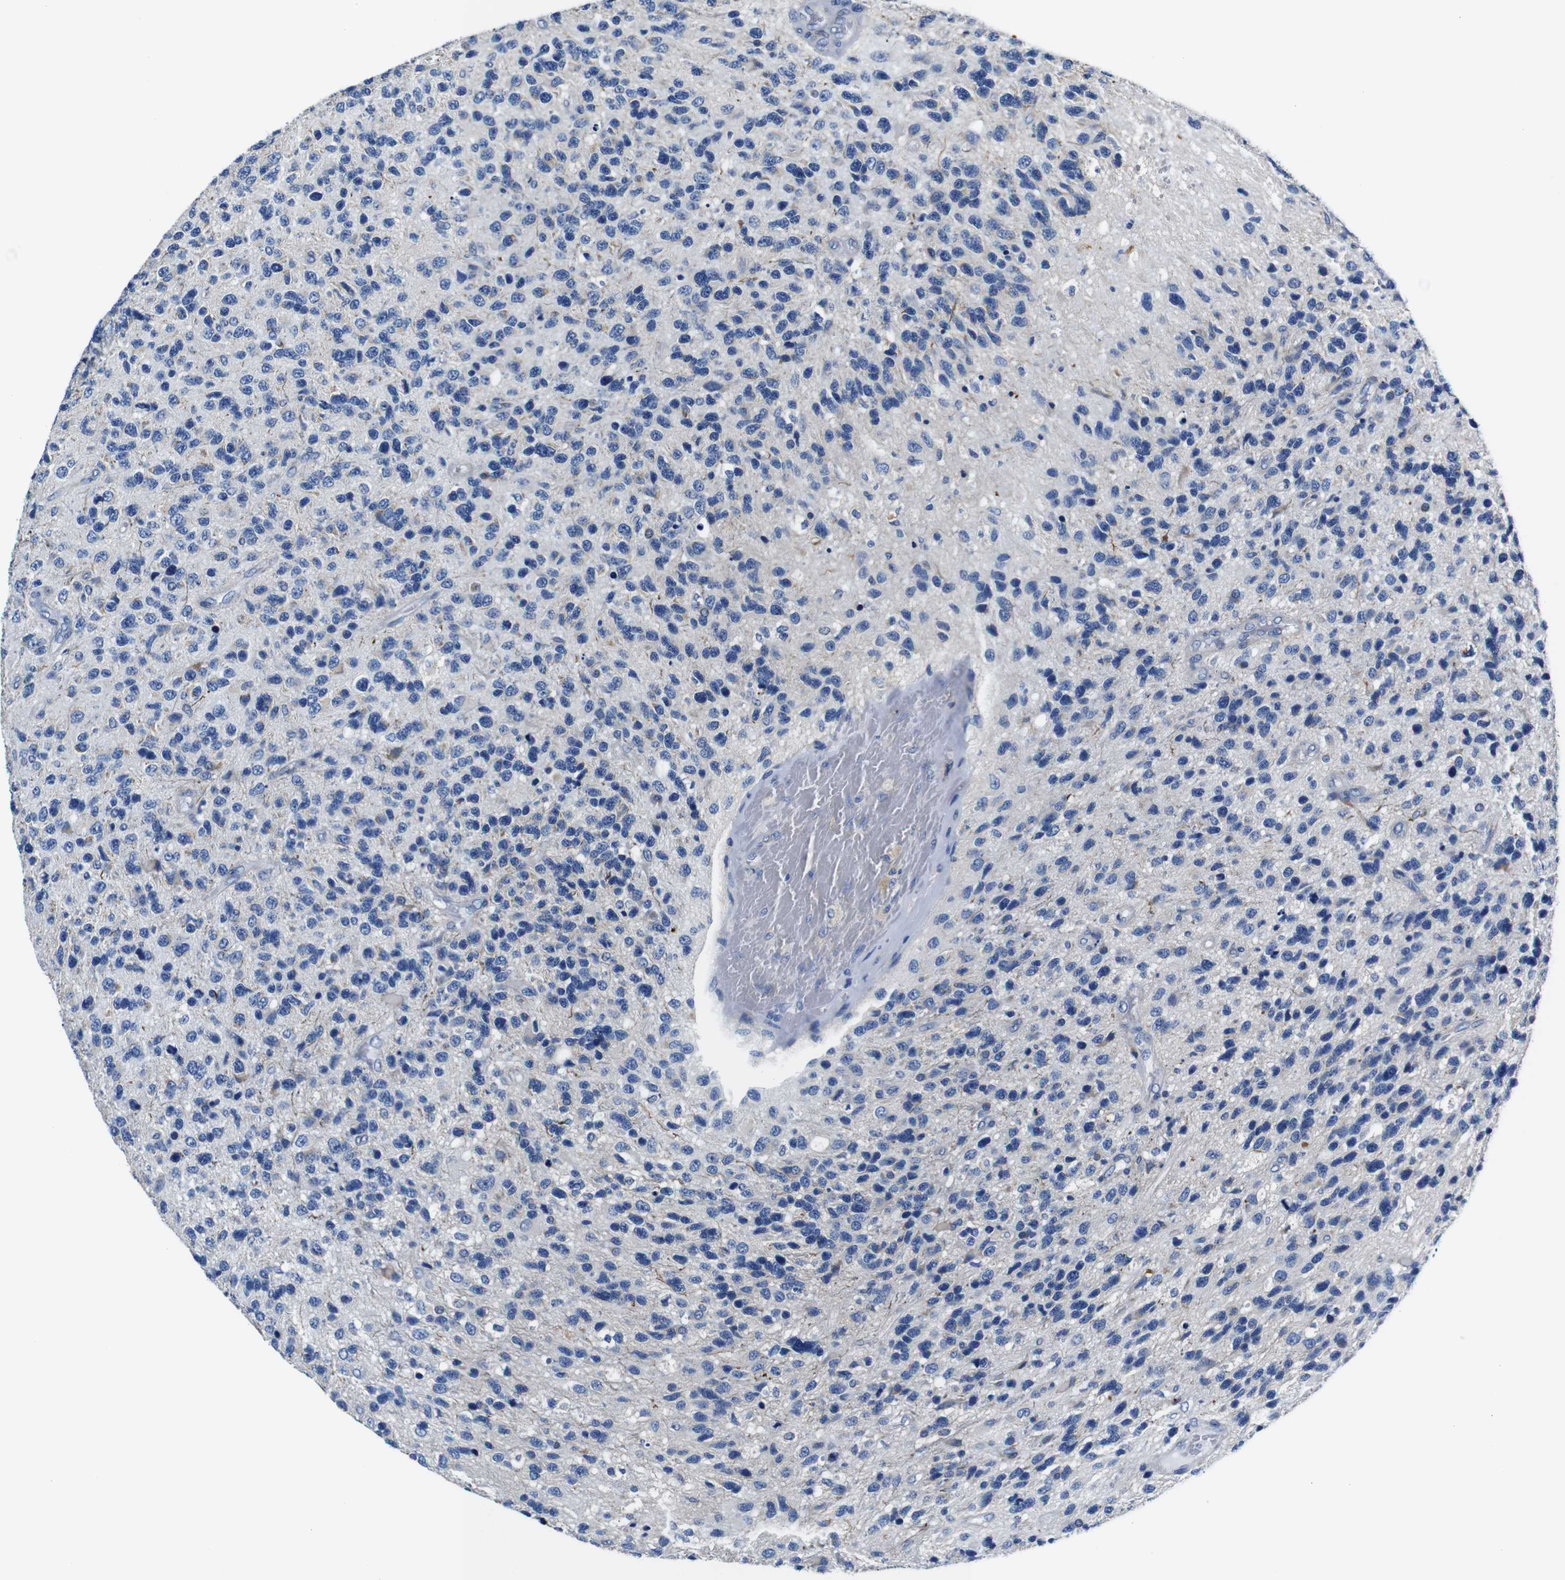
{"staining": {"intensity": "negative", "quantity": "none", "location": "none"}, "tissue": "glioma", "cell_type": "Tumor cells", "image_type": "cancer", "snomed": [{"axis": "morphology", "description": "Glioma, malignant, High grade"}, {"axis": "topography", "description": "Brain"}], "caption": "IHC photomicrograph of neoplastic tissue: high-grade glioma (malignant) stained with DAB (3,3'-diaminobenzidine) exhibits no significant protein staining in tumor cells.", "gene": "SNX19", "patient": {"sex": "female", "age": 58}}